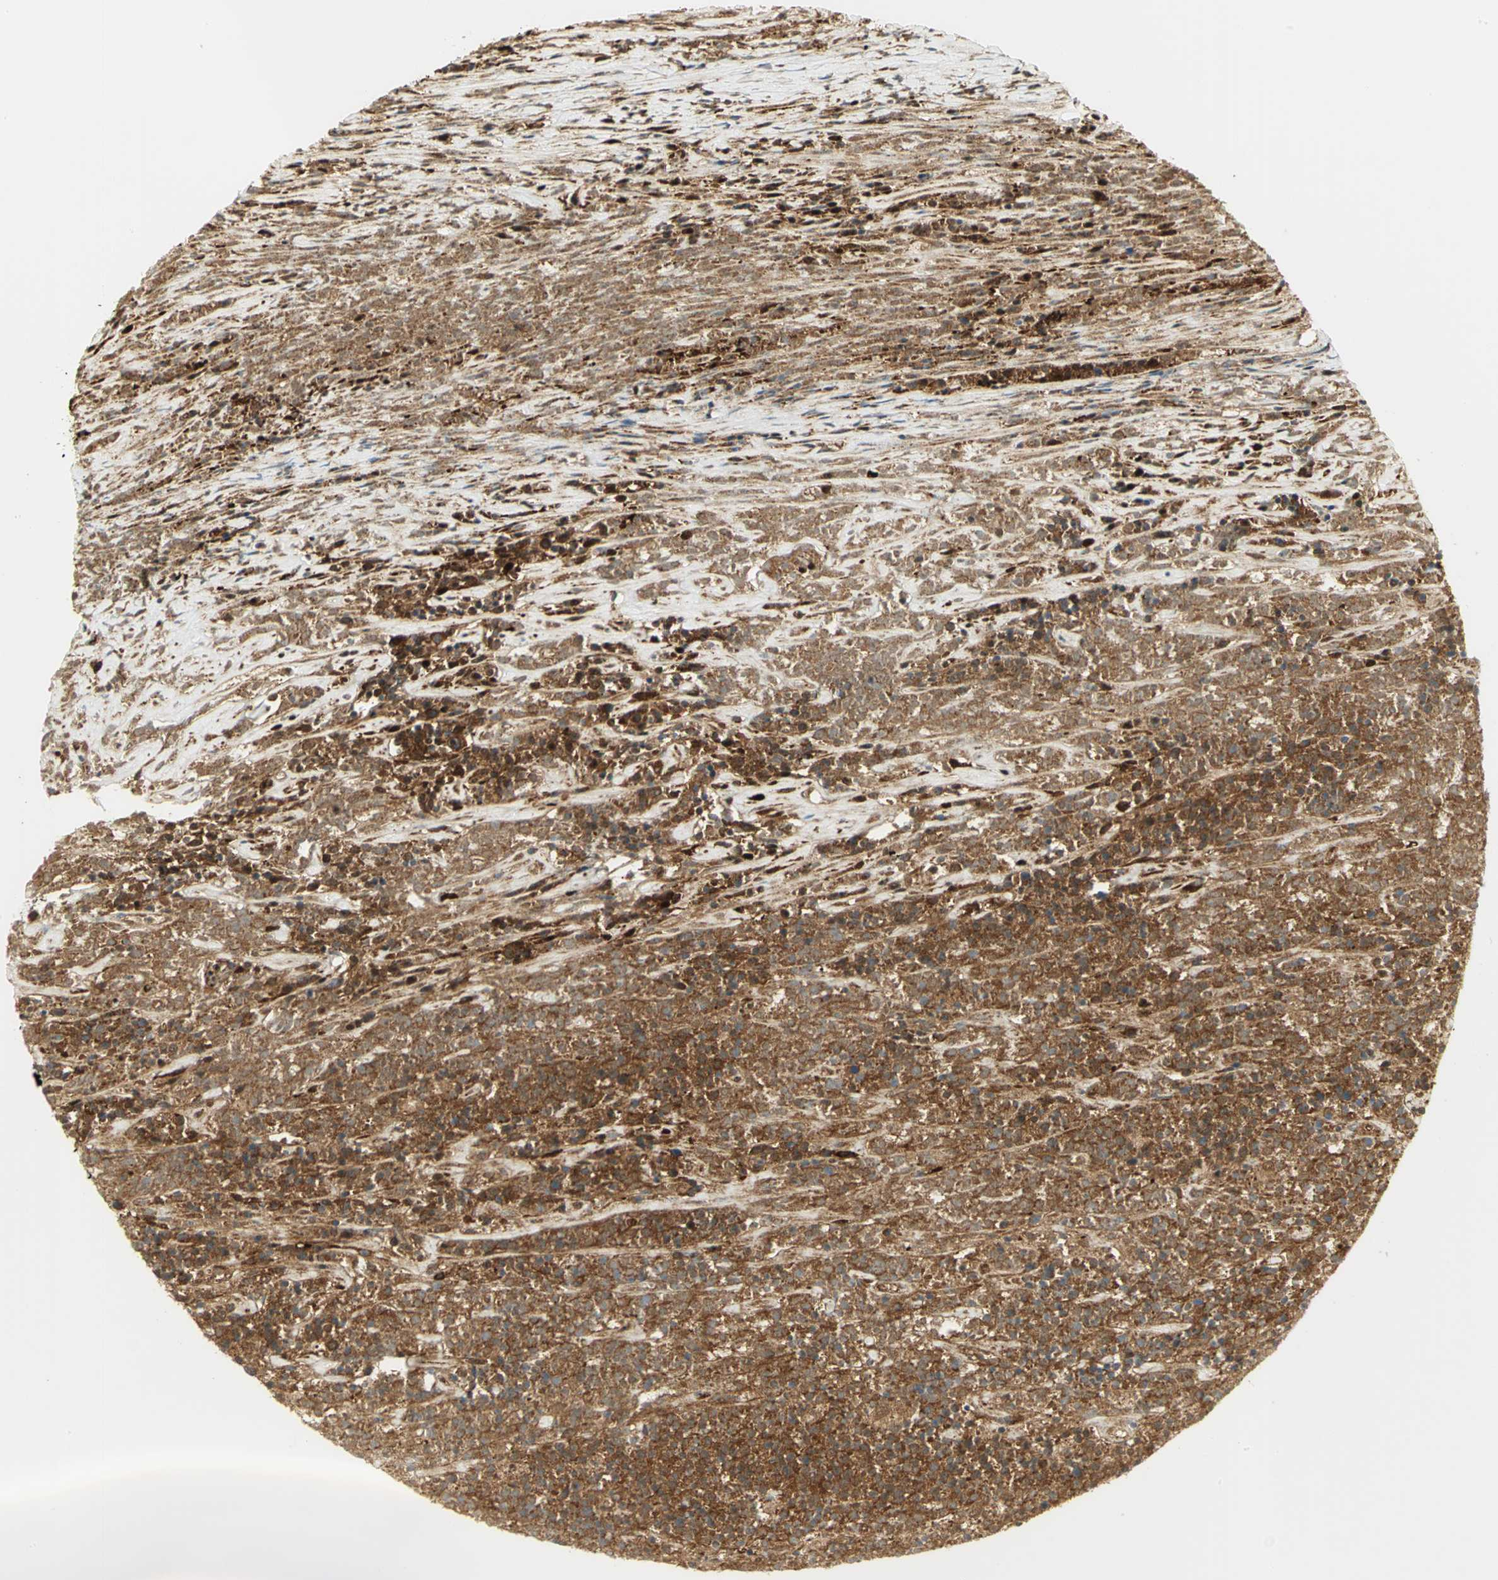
{"staining": {"intensity": "moderate", "quantity": ">75%", "location": "cytoplasmic/membranous"}, "tissue": "lymphoma", "cell_type": "Tumor cells", "image_type": "cancer", "snomed": [{"axis": "morphology", "description": "Malignant lymphoma, non-Hodgkin's type, High grade"}, {"axis": "topography", "description": "Lymph node"}], "caption": "Human high-grade malignant lymphoma, non-Hodgkin's type stained with a protein marker demonstrates moderate staining in tumor cells.", "gene": "EEA1", "patient": {"sex": "female", "age": 73}}